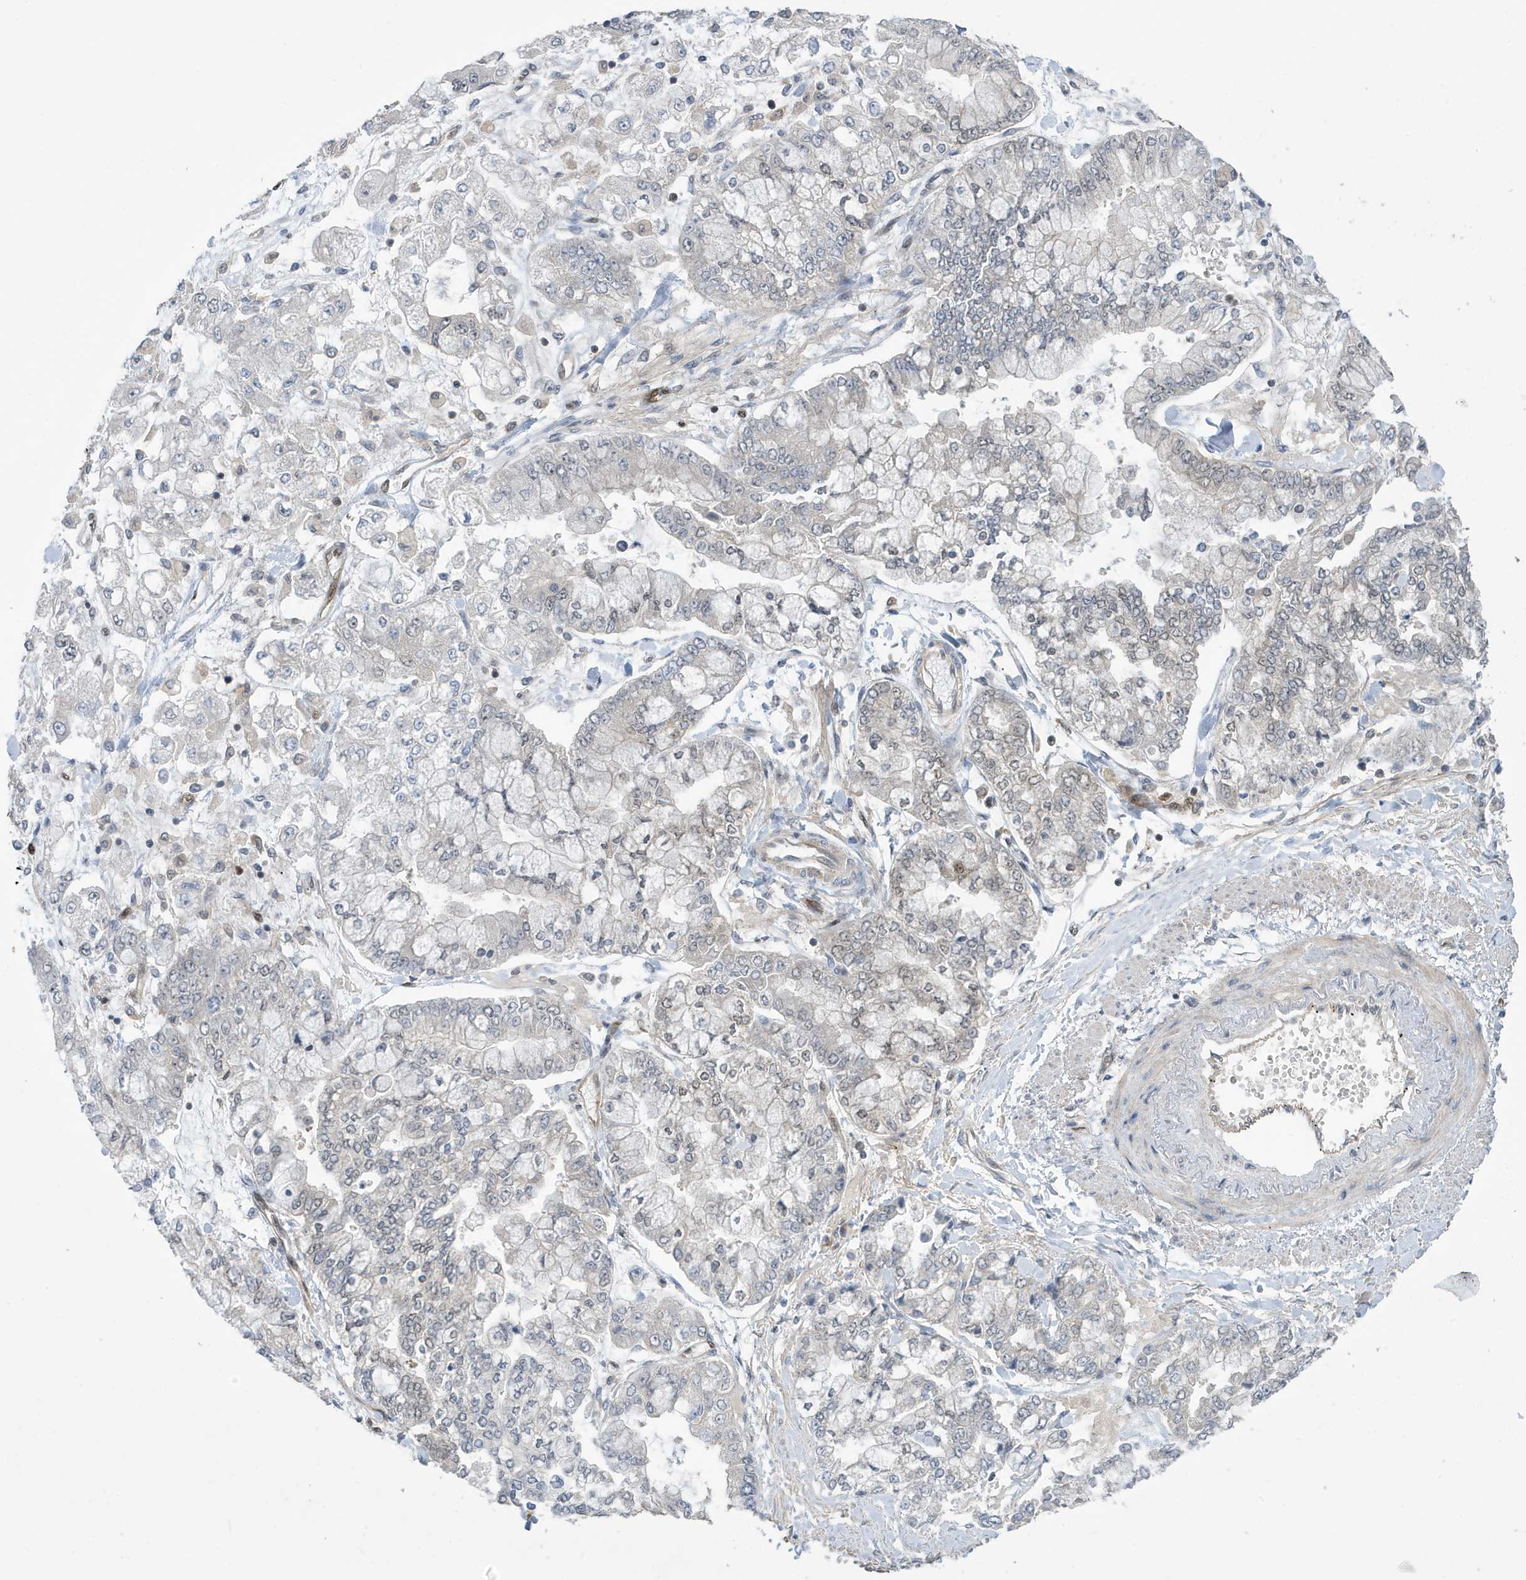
{"staining": {"intensity": "negative", "quantity": "none", "location": "none"}, "tissue": "stomach cancer", "cell_type": "Tumor cells", "image_type": "cancer", "snomed": [{"axis": "morphology", "description": "Normal tissue, NOS"}, {"axis": "morphology", "description": "Adenocarcinoma, NOS"}, {"axis": "topography", "description": "Stomach, upper"}, {"axis": "topography", "description": "Stomach"}], "caption": "This is an immunohistochemistry (IHC) photomicrograph of adenocarcinoma (stomach). There is no positivity in tumor cells.", "gene": "NCOA7", "patient": {"sex": "male", "age": 76}}